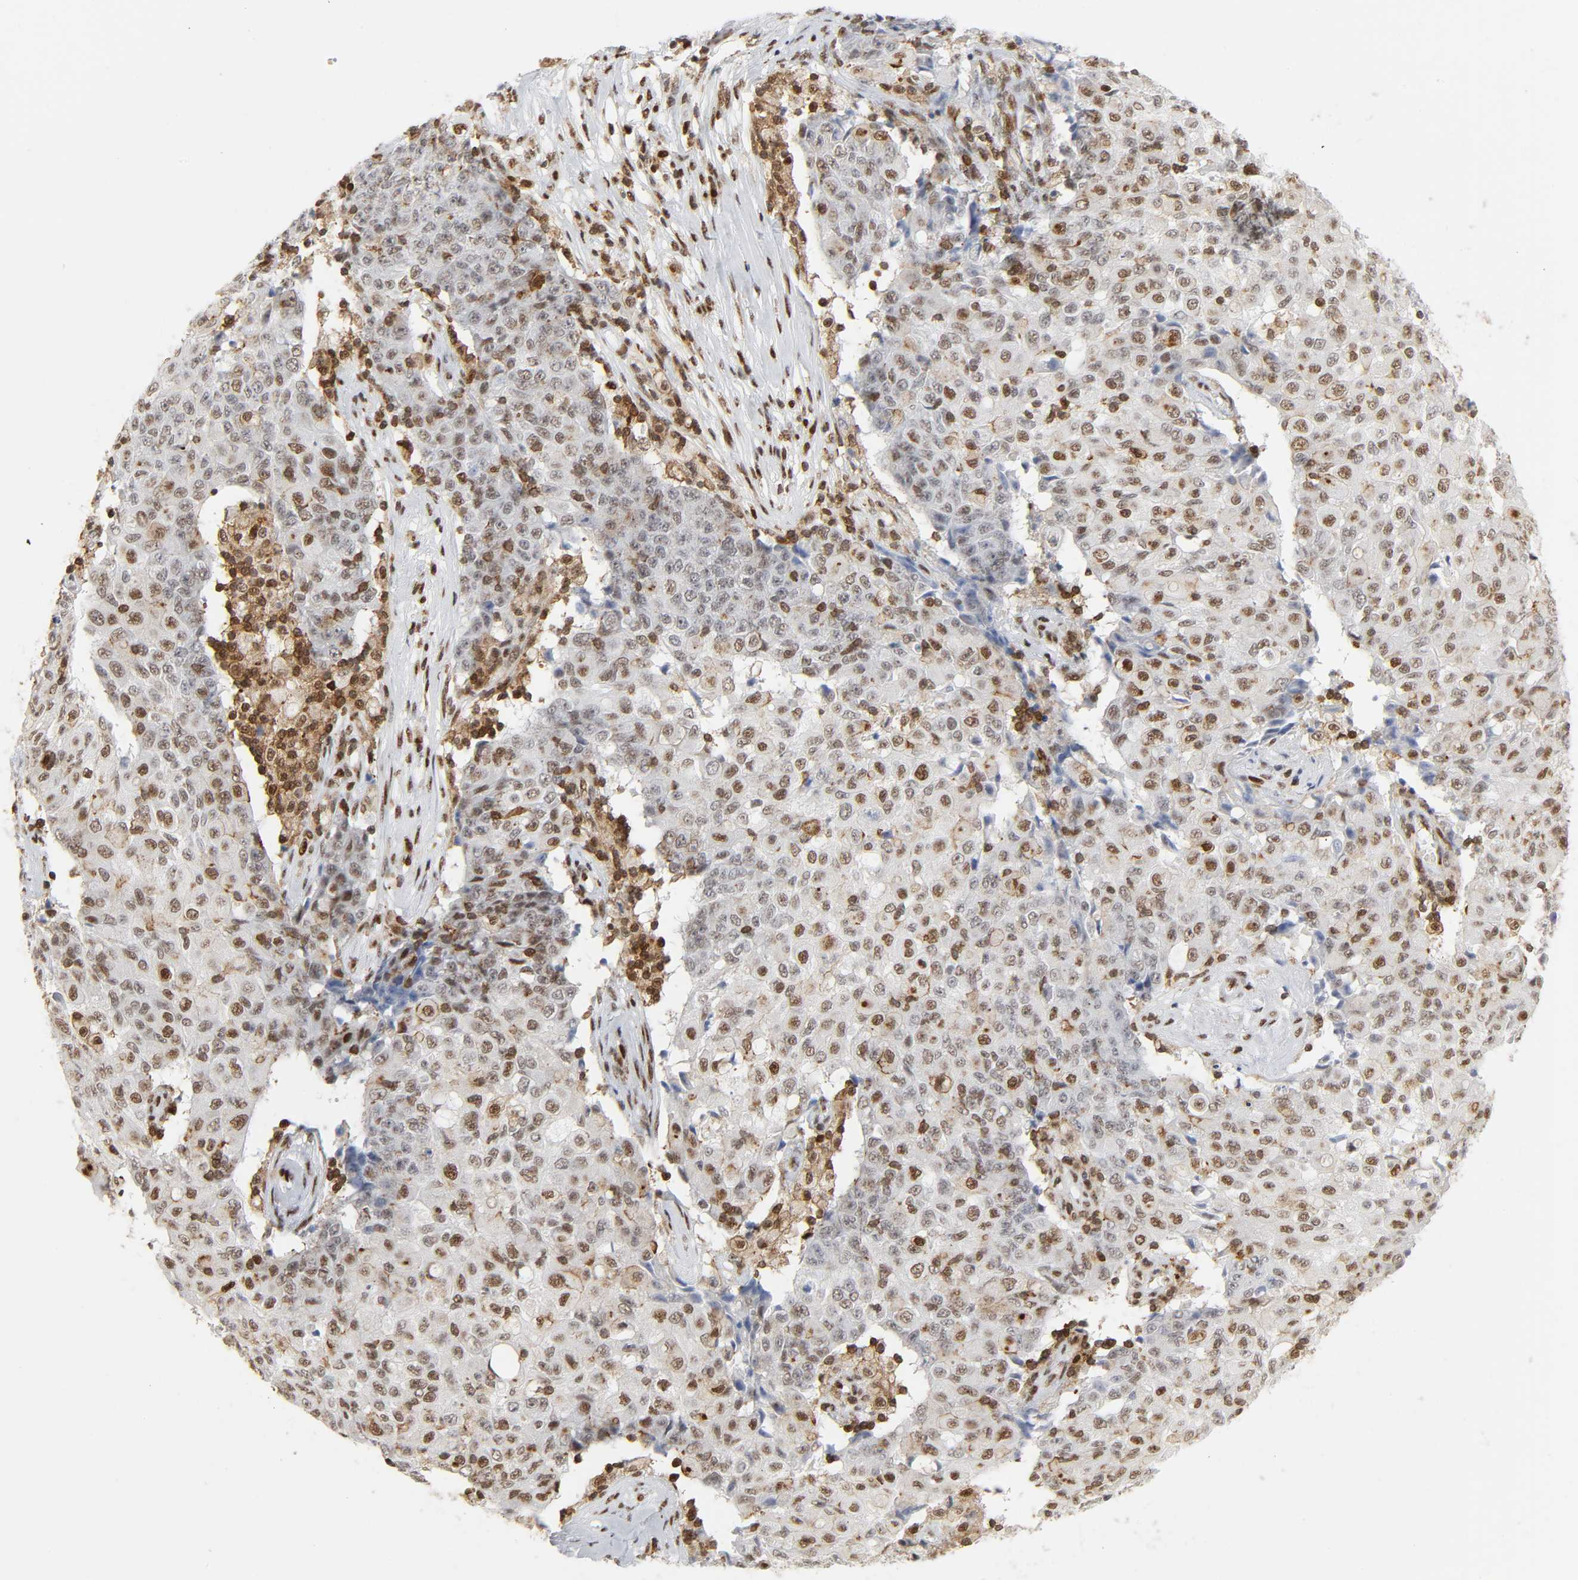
{"staining": {"intensity": "moderate", "quantity": "25%-75%", "location": "nuclear"}, "tissue": "ovarian cancer", "cell_type": "Tumor cells", "image_type": "cancer", "snomed": [{"axis": "morphology", "description": "Carcinoma, endometroid"}, {"axis": "topography", "description": "Ovary"}], "caption": "There is medium levels of moderate nuclear positivity in tumor cells of ovarian cancer, as demonstrated by immunohistochemical staining (brown color).", "gene": "WAS", "patient": {"sex": "female", "age": 42}}